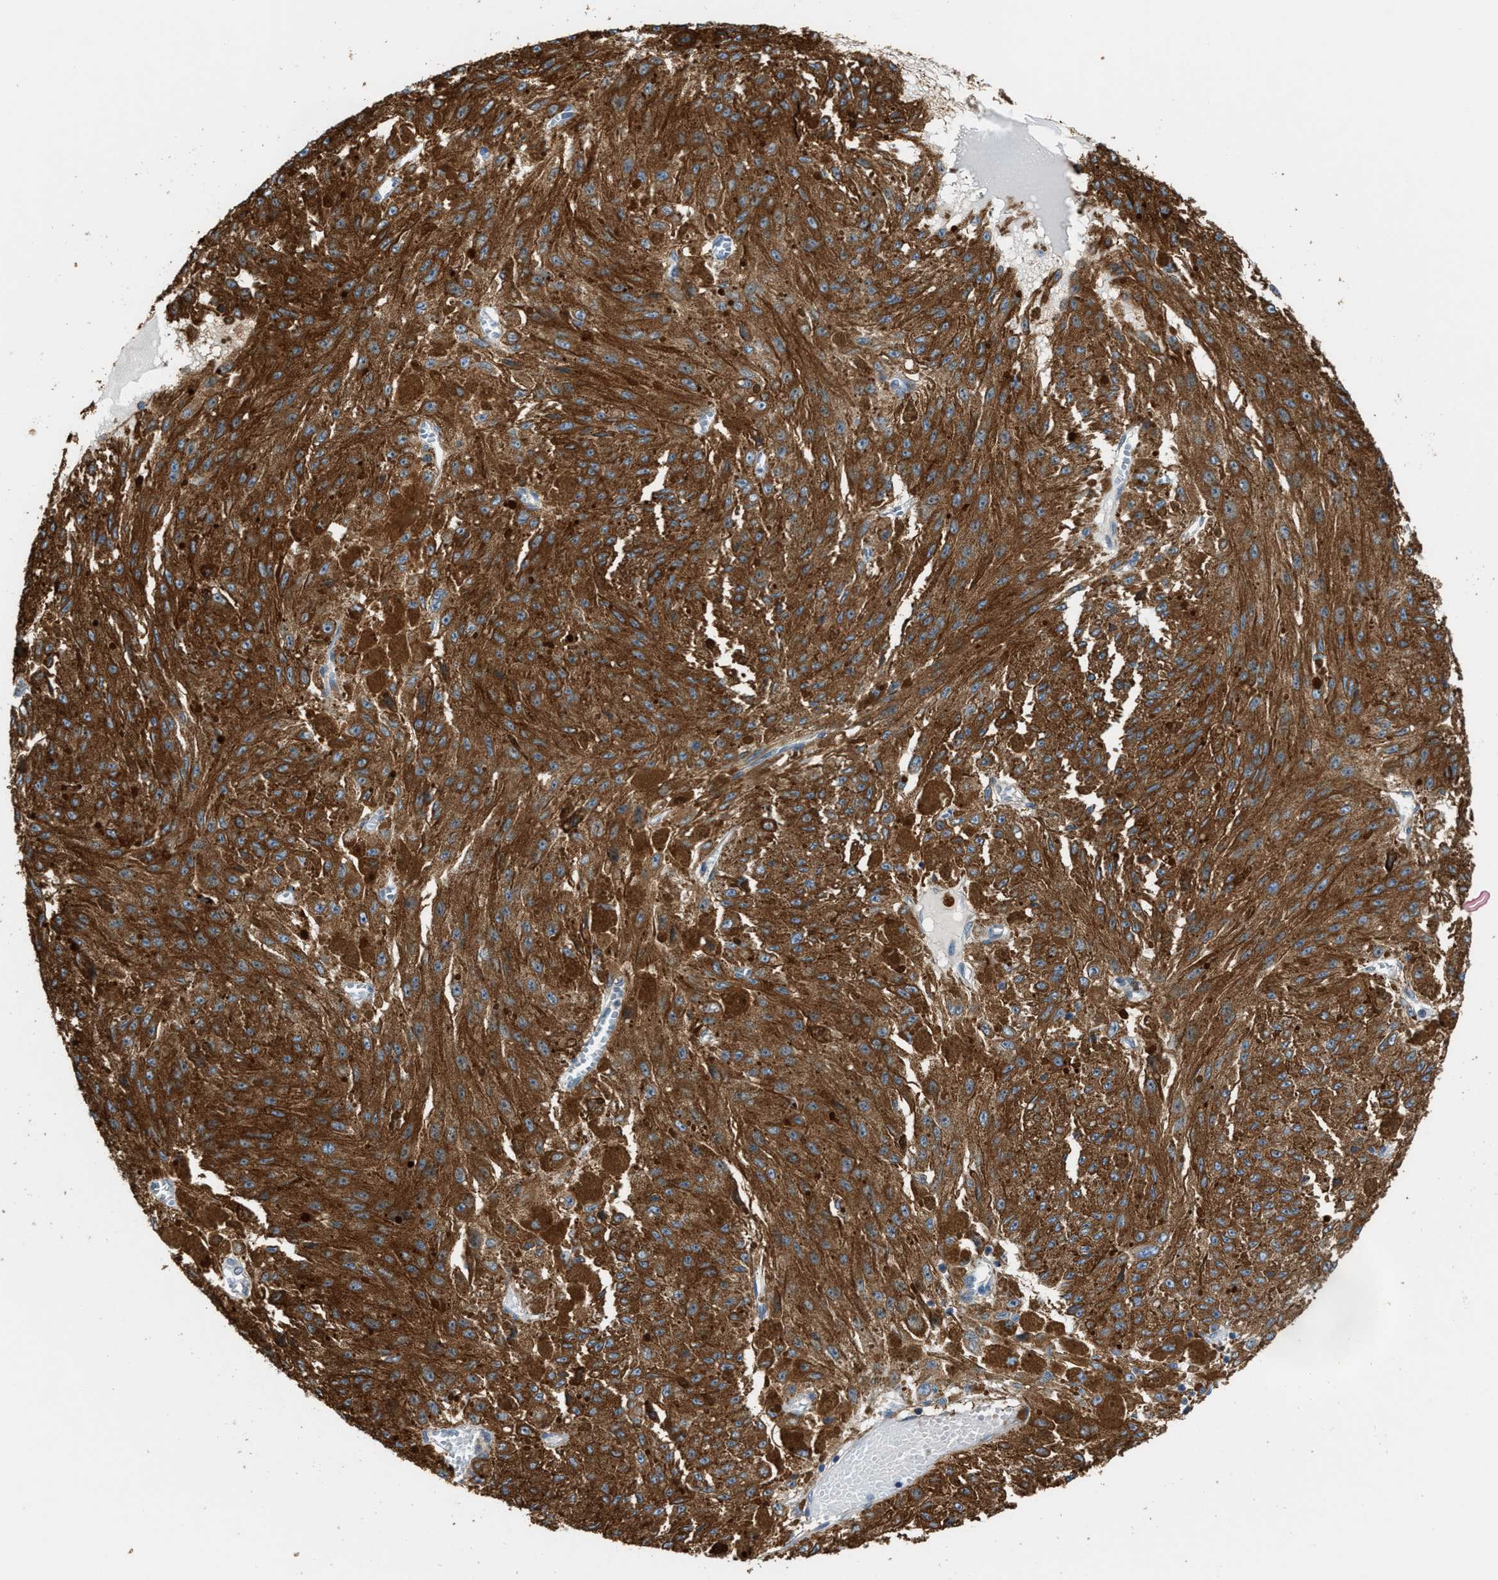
{"staining": {"intensity": "strong", "quantity": ">75%", "location": "cytoplasmic/membranous"}, "tissue": "melanoma", "cell_type": "Tumor cells", "image_type": "cancer", "snomed": [{"axis": "morphology", "description": "Malignant melanoma, NOS"}, {"axis": "topography", "description": "Other"}], "caption": "Immunohistochemistry (DAB) staining of malignant melanoma demonstrates strong cytoplasmic/membranous protein positivity in about >75% of tumor cells.", "gene": "PDCL", "patient": {"sex": "male", "age": 79}}